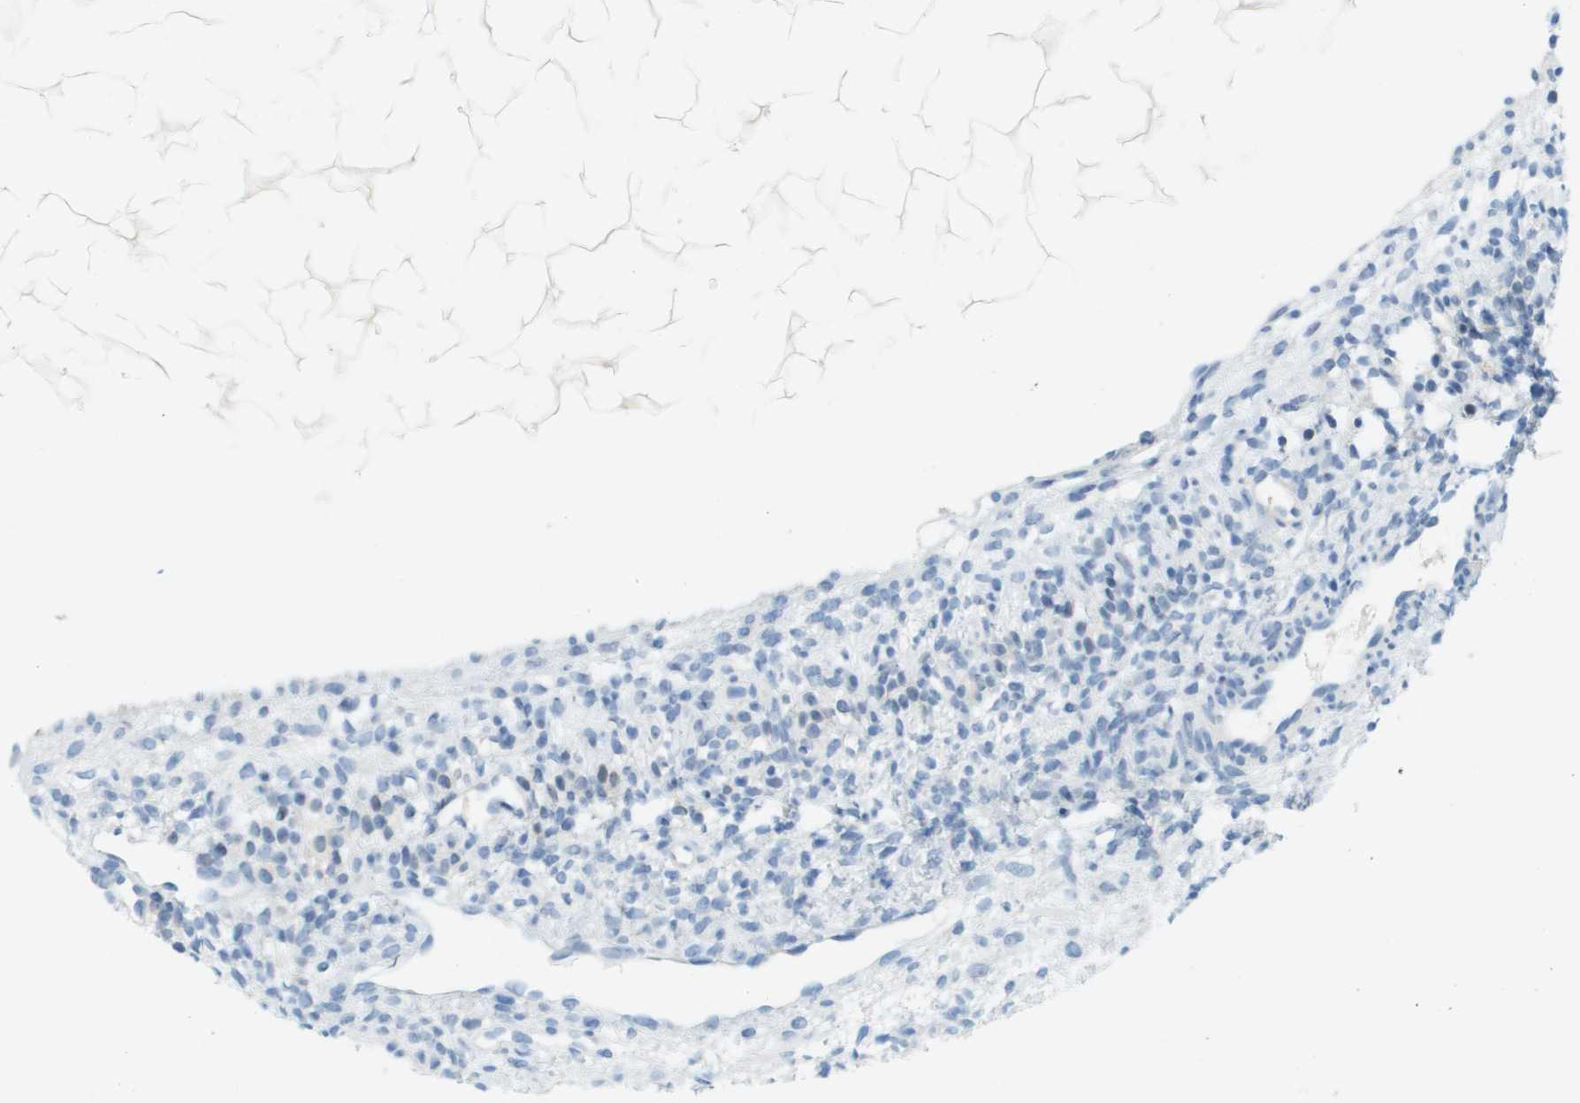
{"staining": {"intensity": "negative", "quantity": "none", "location": "none"}, "tissue": "ovary", "cell_type": "Follicle cells", "image_type": "normal", "snomed": [{"axis": "morphology", "description": "Normal tissue, NOS"}, {"axis": "morphology", "description": "Cyst, NOS"}, {"axis": "topography", "description": "Ovary"}], "caption": "This is an immunohistochemistry photomicrograph of benign human ovary. There is no positivity in follicle cells.", "gene": "CUL9", "patient": {"sex": "female", "age": 18}}